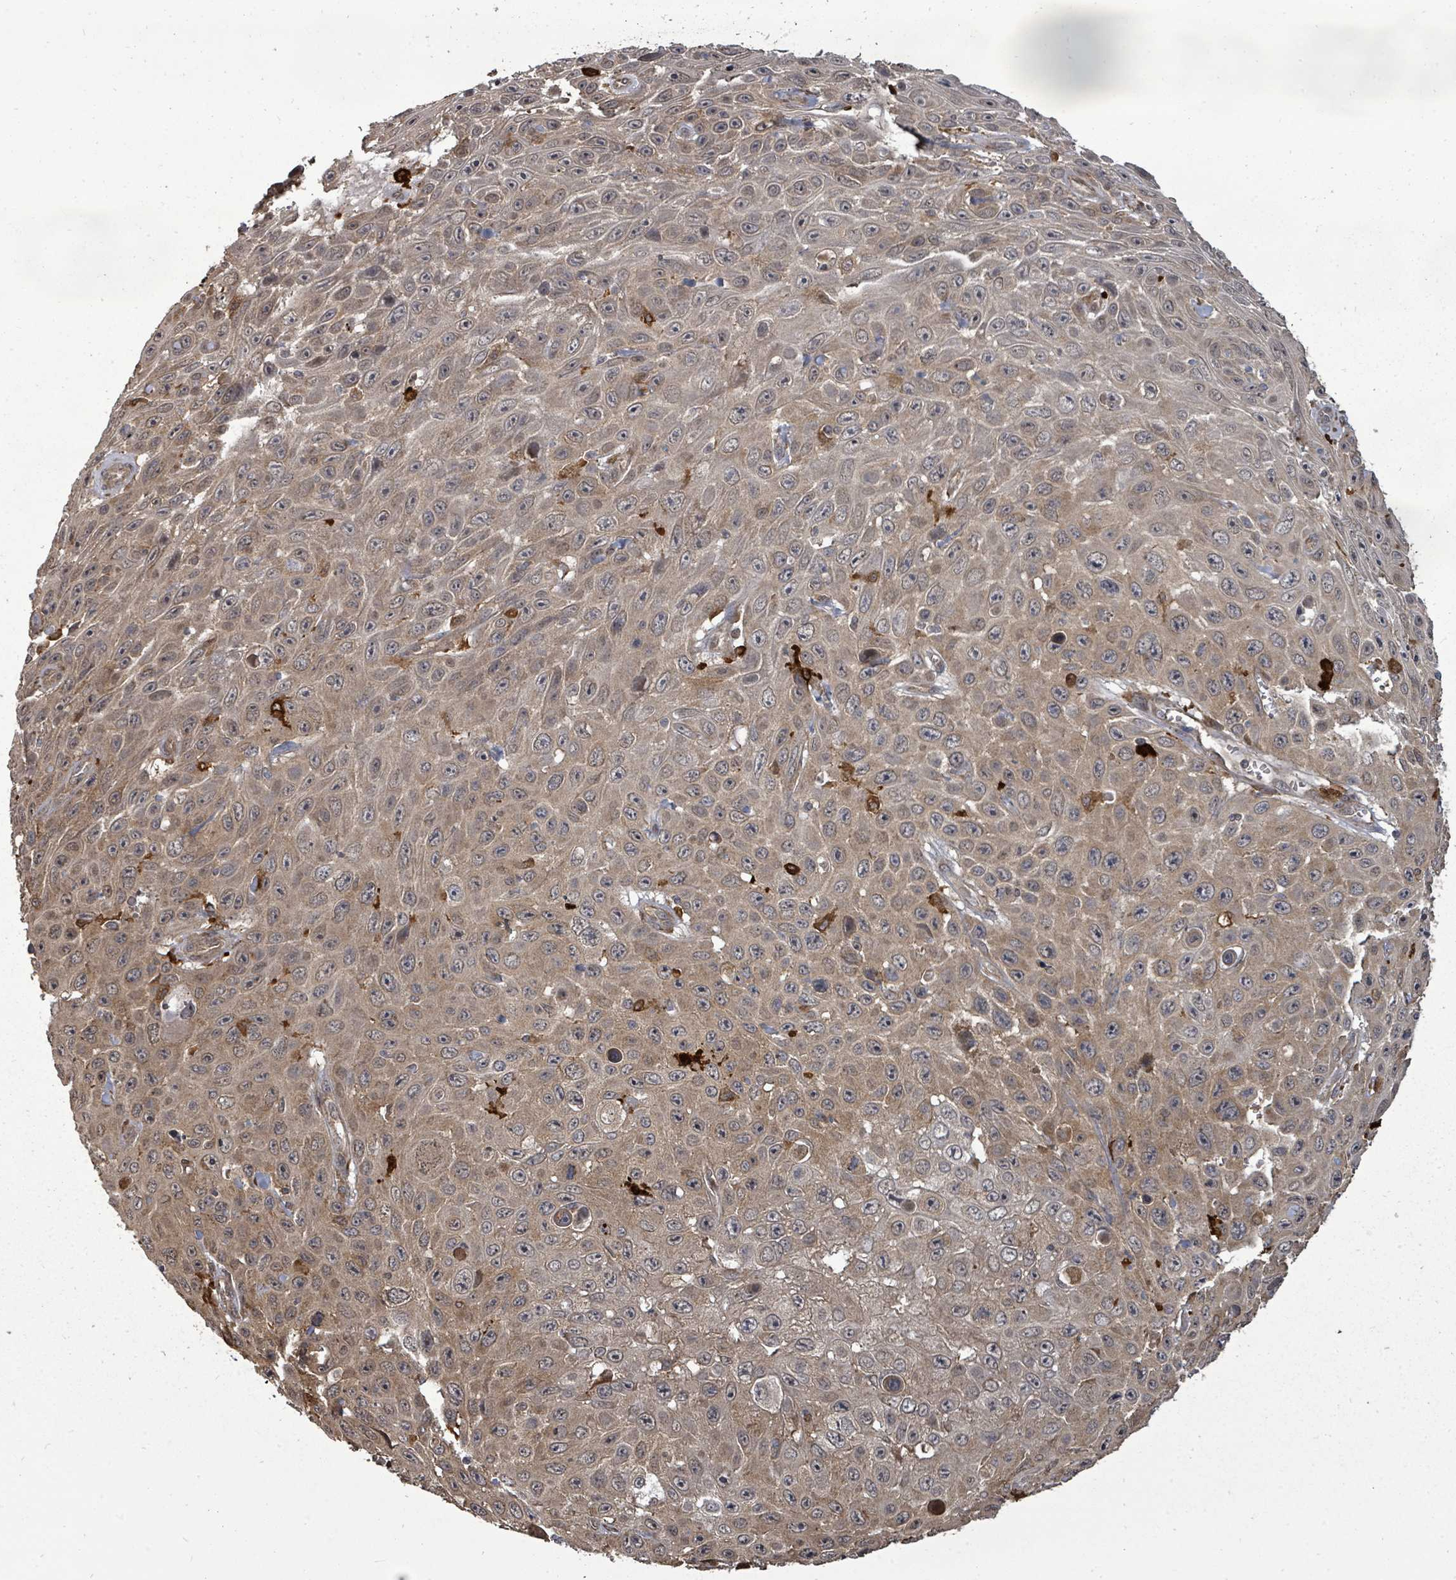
{"staining": {"intensity": "weak", "quantity": ">75%", "location": "cytoplasmic/membranous"}, "tissue": "skin cancer", "cell_type": "Tumor cells", "image_type": "cancer", "snomed": [{"axis": "morphology", "description": "Squamous cell carcinoma, NOS"}, {"axis": "topography", "description": "Skin"}], "caption": "This is a micrograph of IHC staining of skin cancer (squamous cell carcinoma), which shows weak positivity in the cytoplasmic/membranous of tumor cells.", "gene": "EIF3C", "patient": {"sex": "male", "age": 82}}